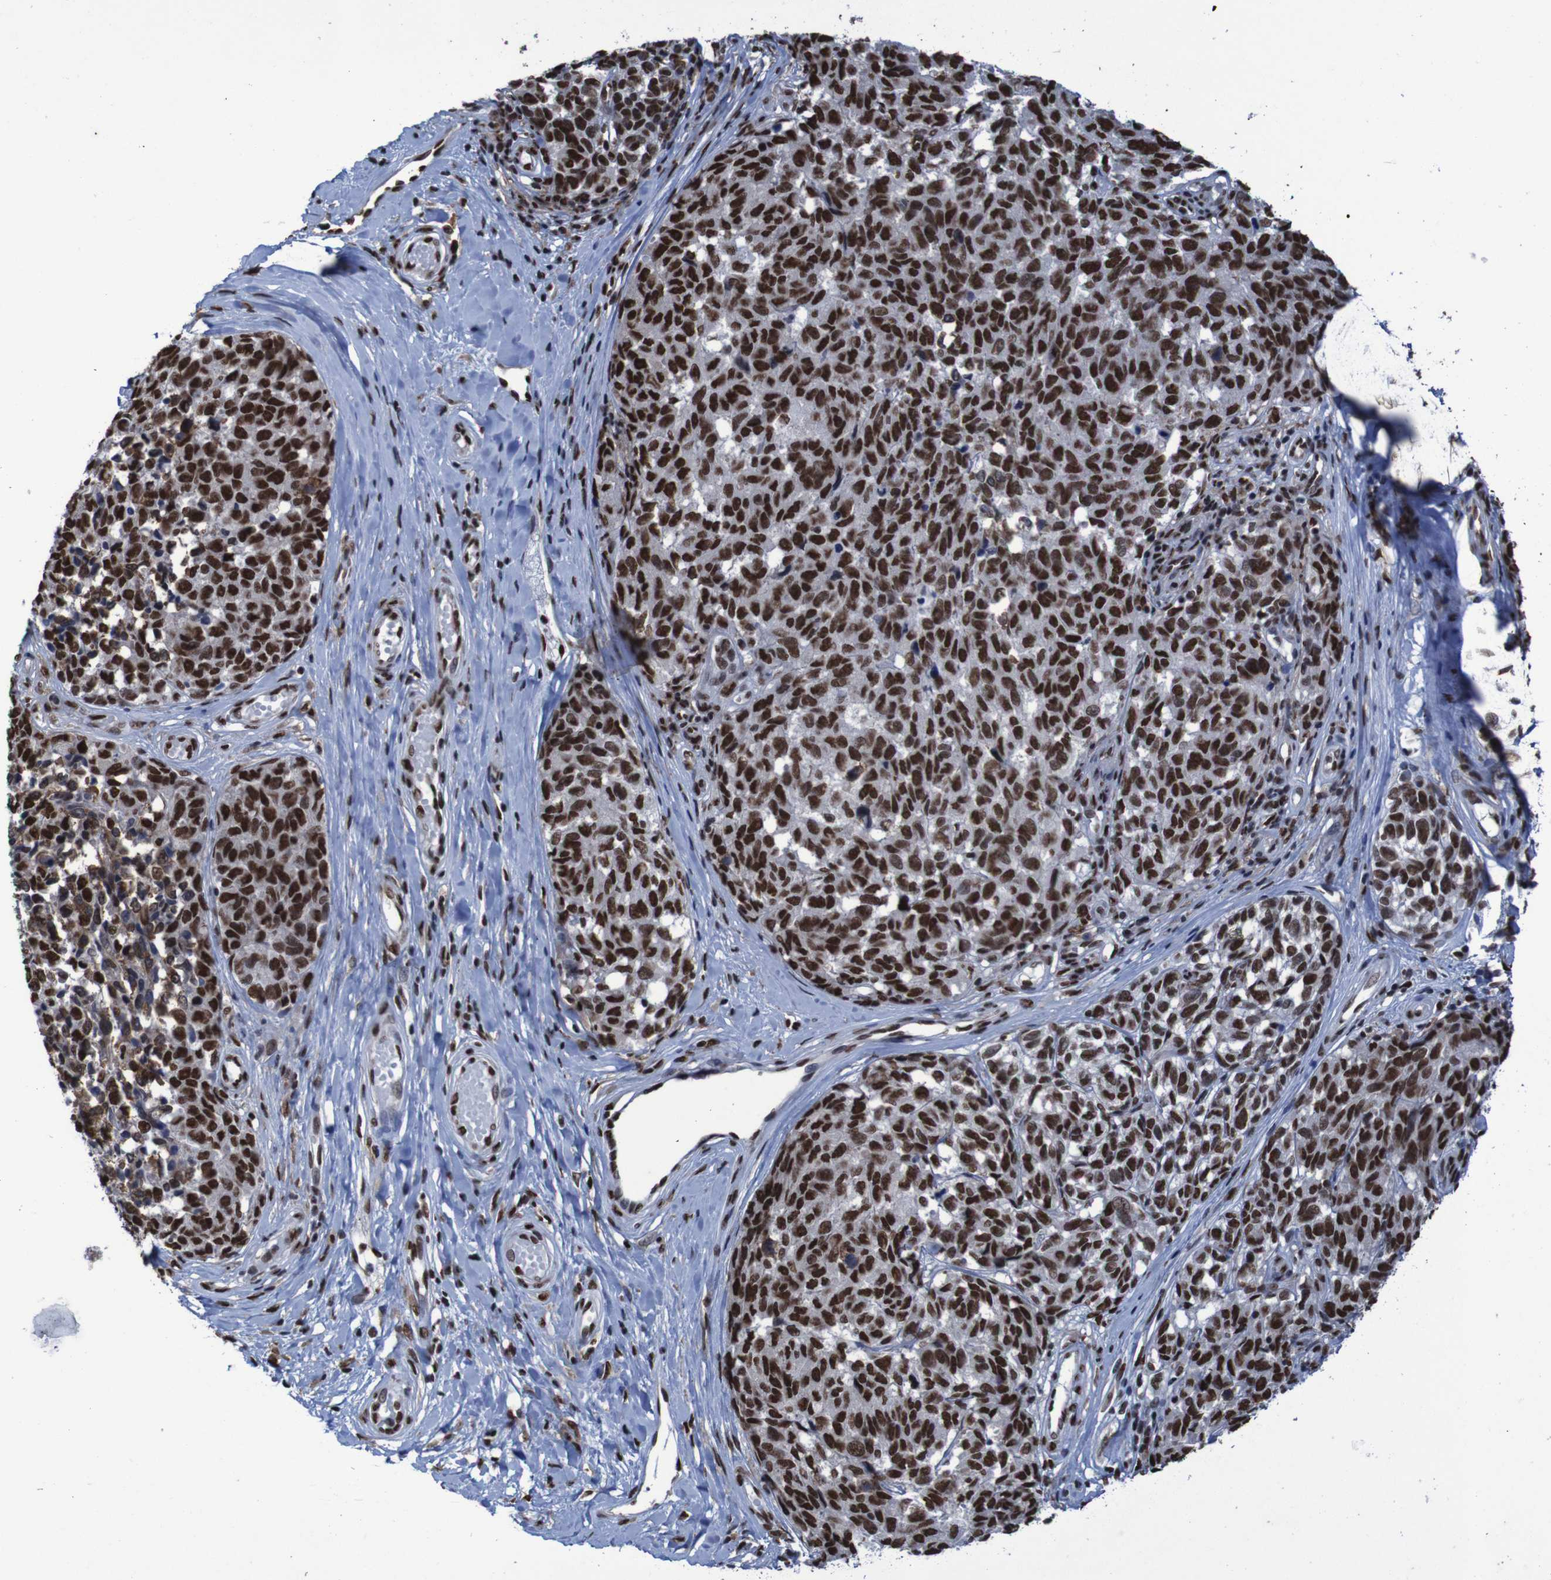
{"staining": {"intensity": "strong", "quantity": ">75%", "location": "nuclear"}, "tissue": "melanoma", "cell_type": "Tumor cells", "image_type": "cancer", "snomed": [{"axis": "morphology", "description": "Malignant melanoma, NOS"}, {"axis": "topography", "description": "Skin"}], "caption": "Malignant melanoma was stained to show a protein in brown. There is high levels of strong nuclear positivity in approximately >75% of tumor cells.", "gene": "HNRNPR", "patient": {"sex": "female", "age": 64}}